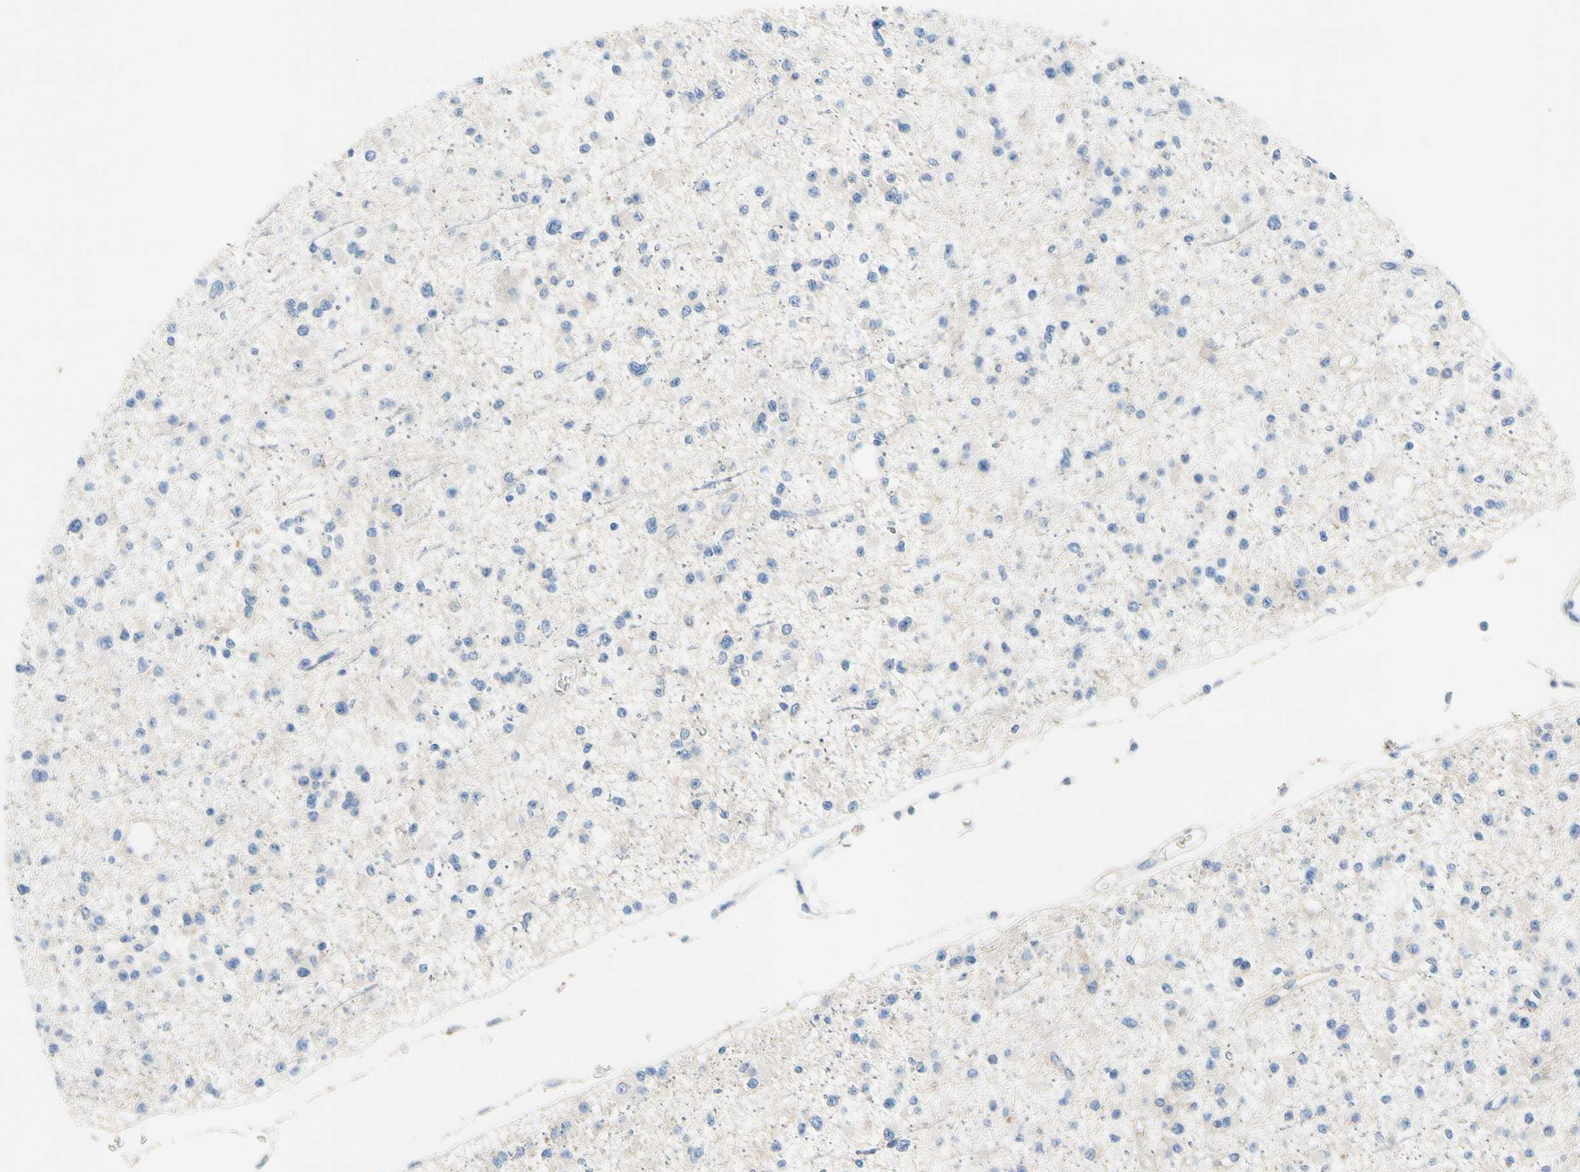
{"staining": {"intensity": "weak", "quantity": "<25%", "location": "cytoplasmic/membranous"}, "tissue": "glioma", "cell_type": "Tumor cells", "image_type": "cancer", "snomed": [{"axis": "morphology", "description": "Glioma, malignant, Low grade"}, {"axis": "topography", "description": "Brain"}], "caption": "IHC of malignant glioma (low-grade) reveals no staining in tumor cells. Nuclei are stained in blue.", "gene": "CA14", "patient": {"sex": "female", "age": 22}}